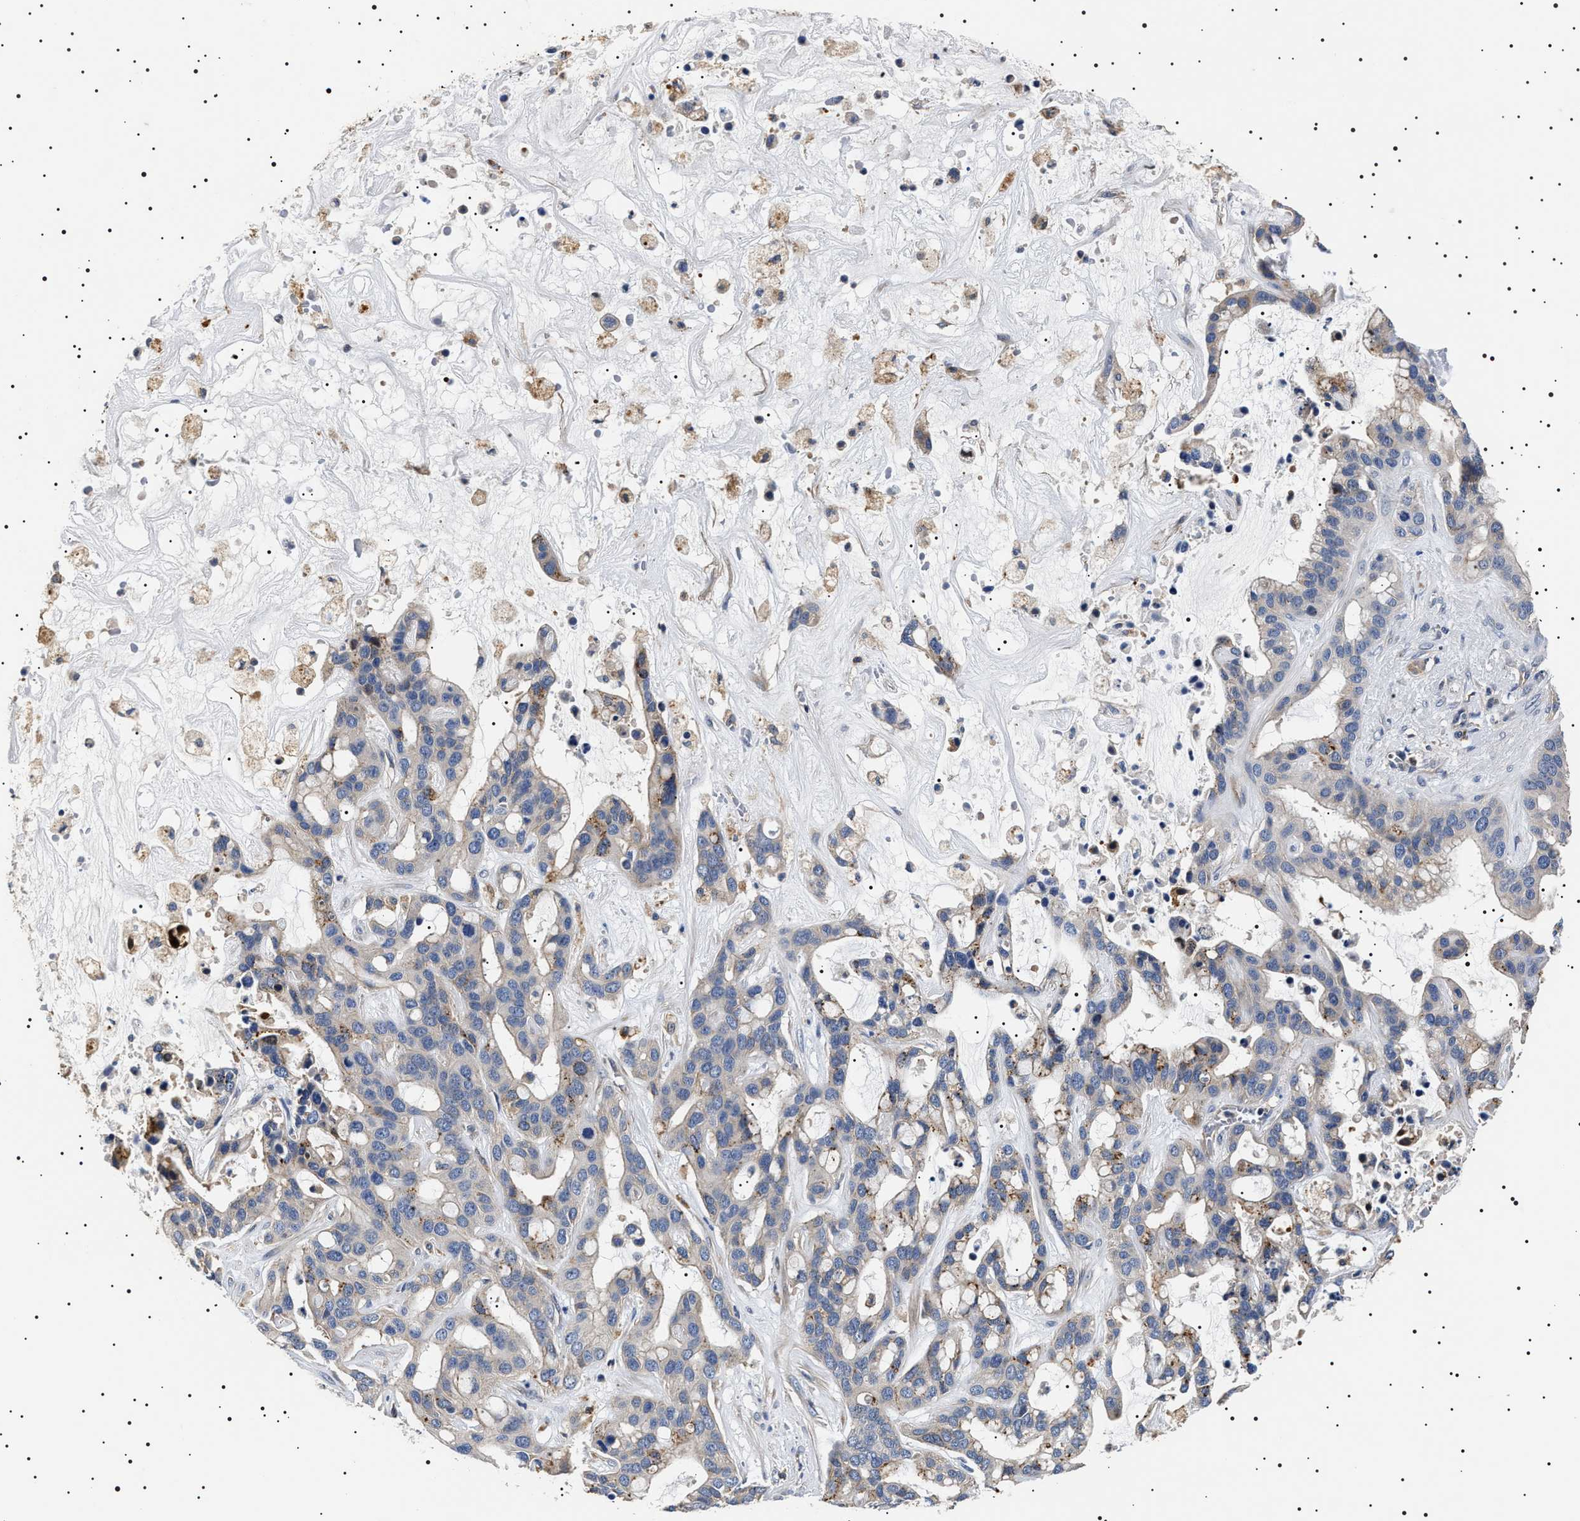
{"staining": {"intensity": "negative", "quantity": "none", "location": "none"}, "tissue": "liver cancer", "cell_type": "Tumor cells", "image_type": "cancer", "snomed": [{"axis": "morphology", "description": "Cholangiocarcinoma"}, {"axis": "topography", "description": "Liver"}], "caption": "Liver cholangiocarcinoma stained for a protein using immunohistochemistry reveals no staining tumor cells.", "gene": "SLC4A7", "patient": {"sex": "female", "age": 65}}